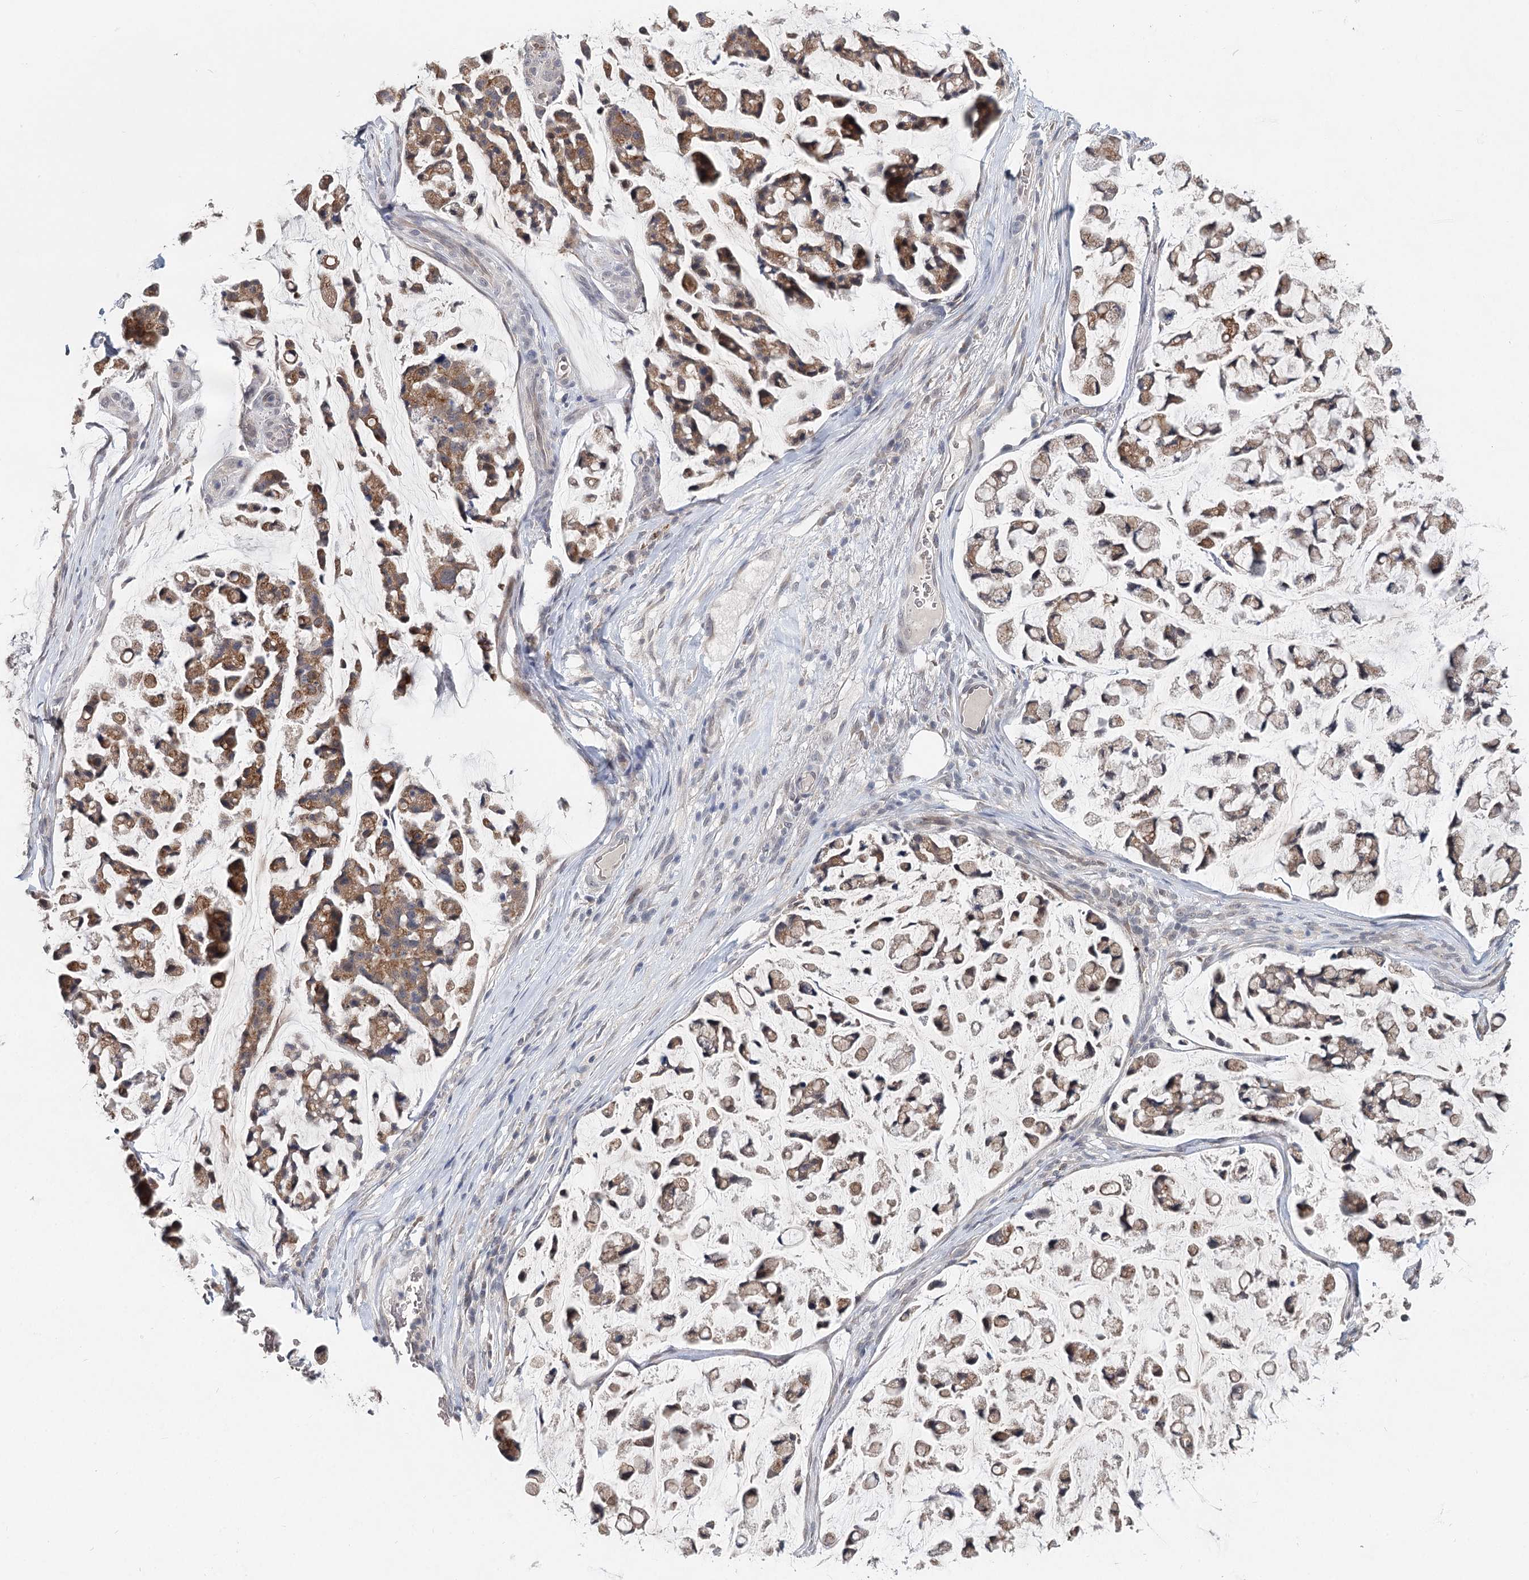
{"staining": {"intensity": "moderate", "quantity": ">75%", "location": "cytoplasmic/membranous"}, "tissue": "stomach cancer", "cell_type": "Tumor cells", "image_type": "cancer", "snomed": [{"axis": "morphology", "description": "Adenocarcinoma, NOS"}, {"axis": "topography", "description": "Stomach, lower"}], "caption": "Immunohistochemistry (IHC) photomicrograph of neoplastic tissue: stomach cancer stained using immunohistochemistry exhibits medium levels of moderate protein expression localized specifically in the cytoplasmic/membranous of tumor cells, appearing as a cytoplasmic/membranous brown color.", "gene": "FBXO7", "patient": {"sex": "male", "age": 67}}